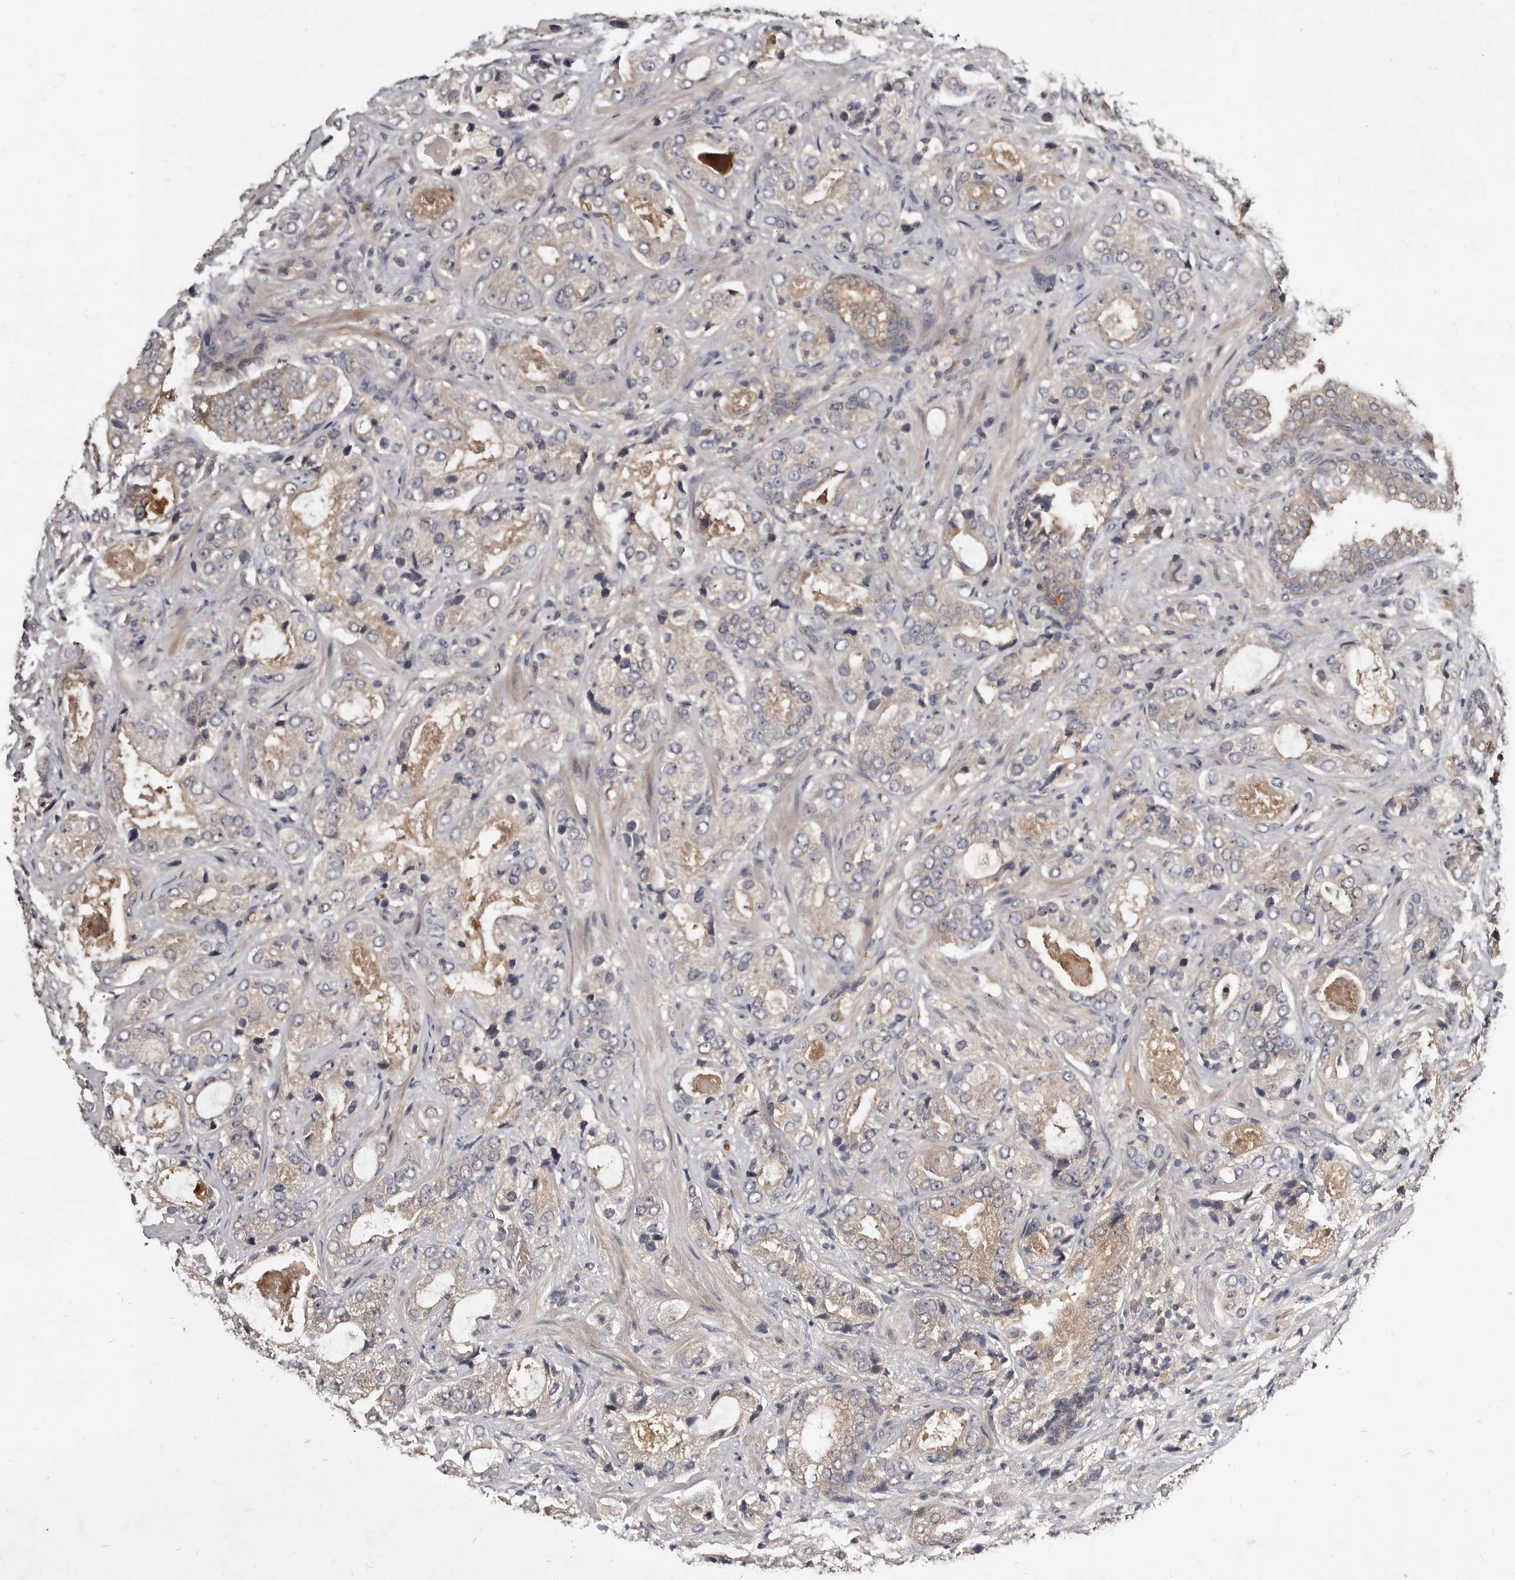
{"staining": {"intensity": "weak", "quantity": "25%-75%", "location": "cytoplasmic/membranous"}, "tissue": "prostate cancer", "cell_type": "Tumor cells", "image_type": "cancer", "snomed": [{"axis": "morphology", "description": "Normal tissue, NOS"}, {"axis": "morphology", "description": "Adenocarcinoma, High grade"}, {"axis": "topography", "description": "Prostate"}, {"axis": "topography", "description": "Peripheral nerve tissue"}], "caption": "The histopathology image reveals immunohistochemical staining of prostate high-grade adenocarcinoma. There is weak cytoplasmic/membranous staining is present in approximately 25%-75% of tumor cells.", "gene": "INAVA", "patient": {"sex": "male", "age": 59}}